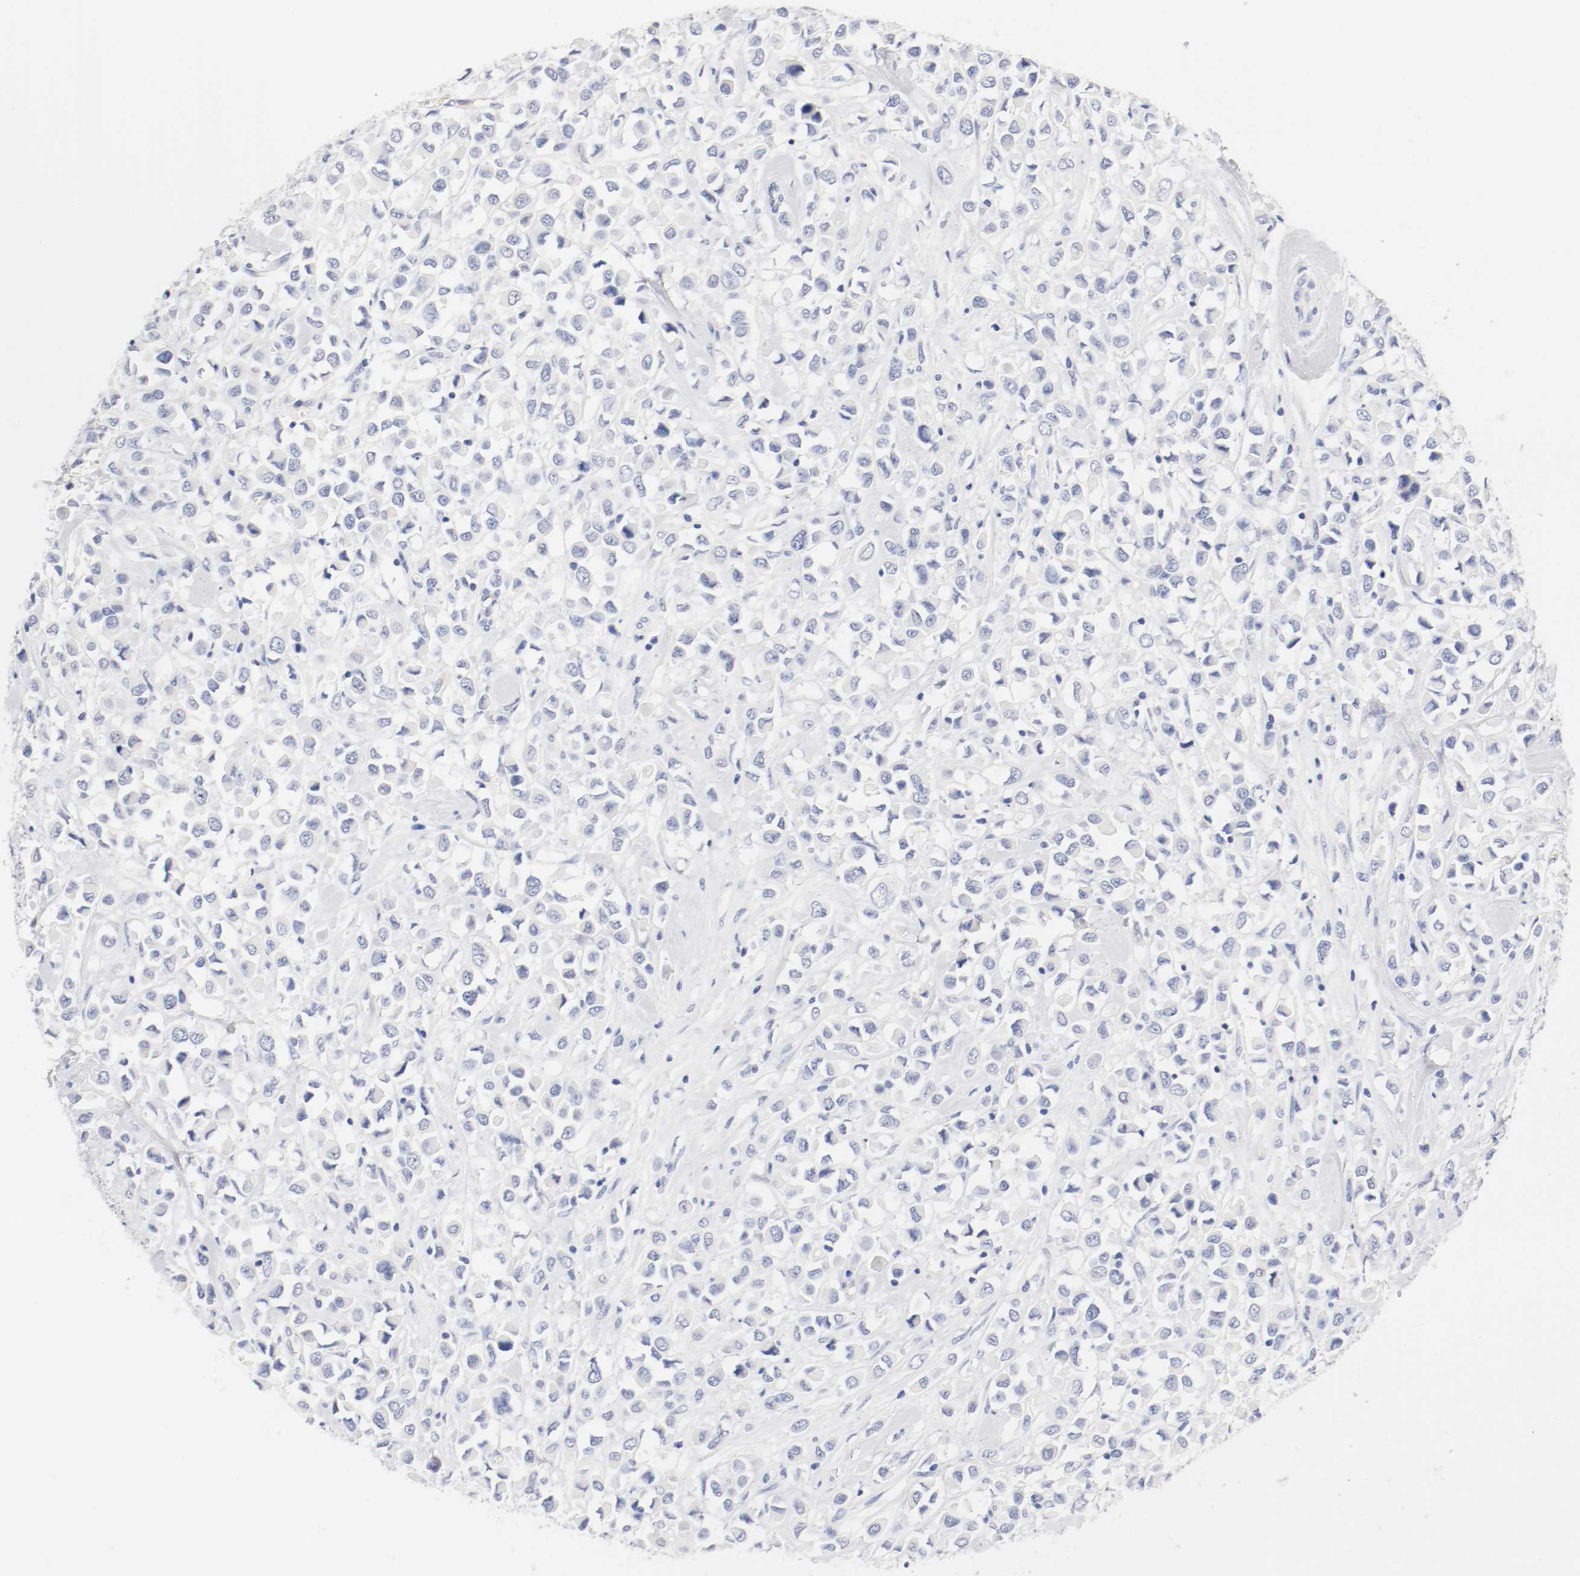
{"staining": {"intensity": "negative", "quantity": "none", "location": "none"}, "tissue": "breast cancer", "cell_type": "Tumor cells", "image_type": "cancer", "snomed": [{"axis": "morphology", "description": "Duct carcinoma"}, {"axis": "topography", "description": "Breast"}], "caption": "Intraductal carcinoma (breast) stained for a protein using immunohistochemistry (IHC) reveals no positivity tumor cells.", "gene": "HOMER1", "patient": {"sex": "female", "age": 61}}